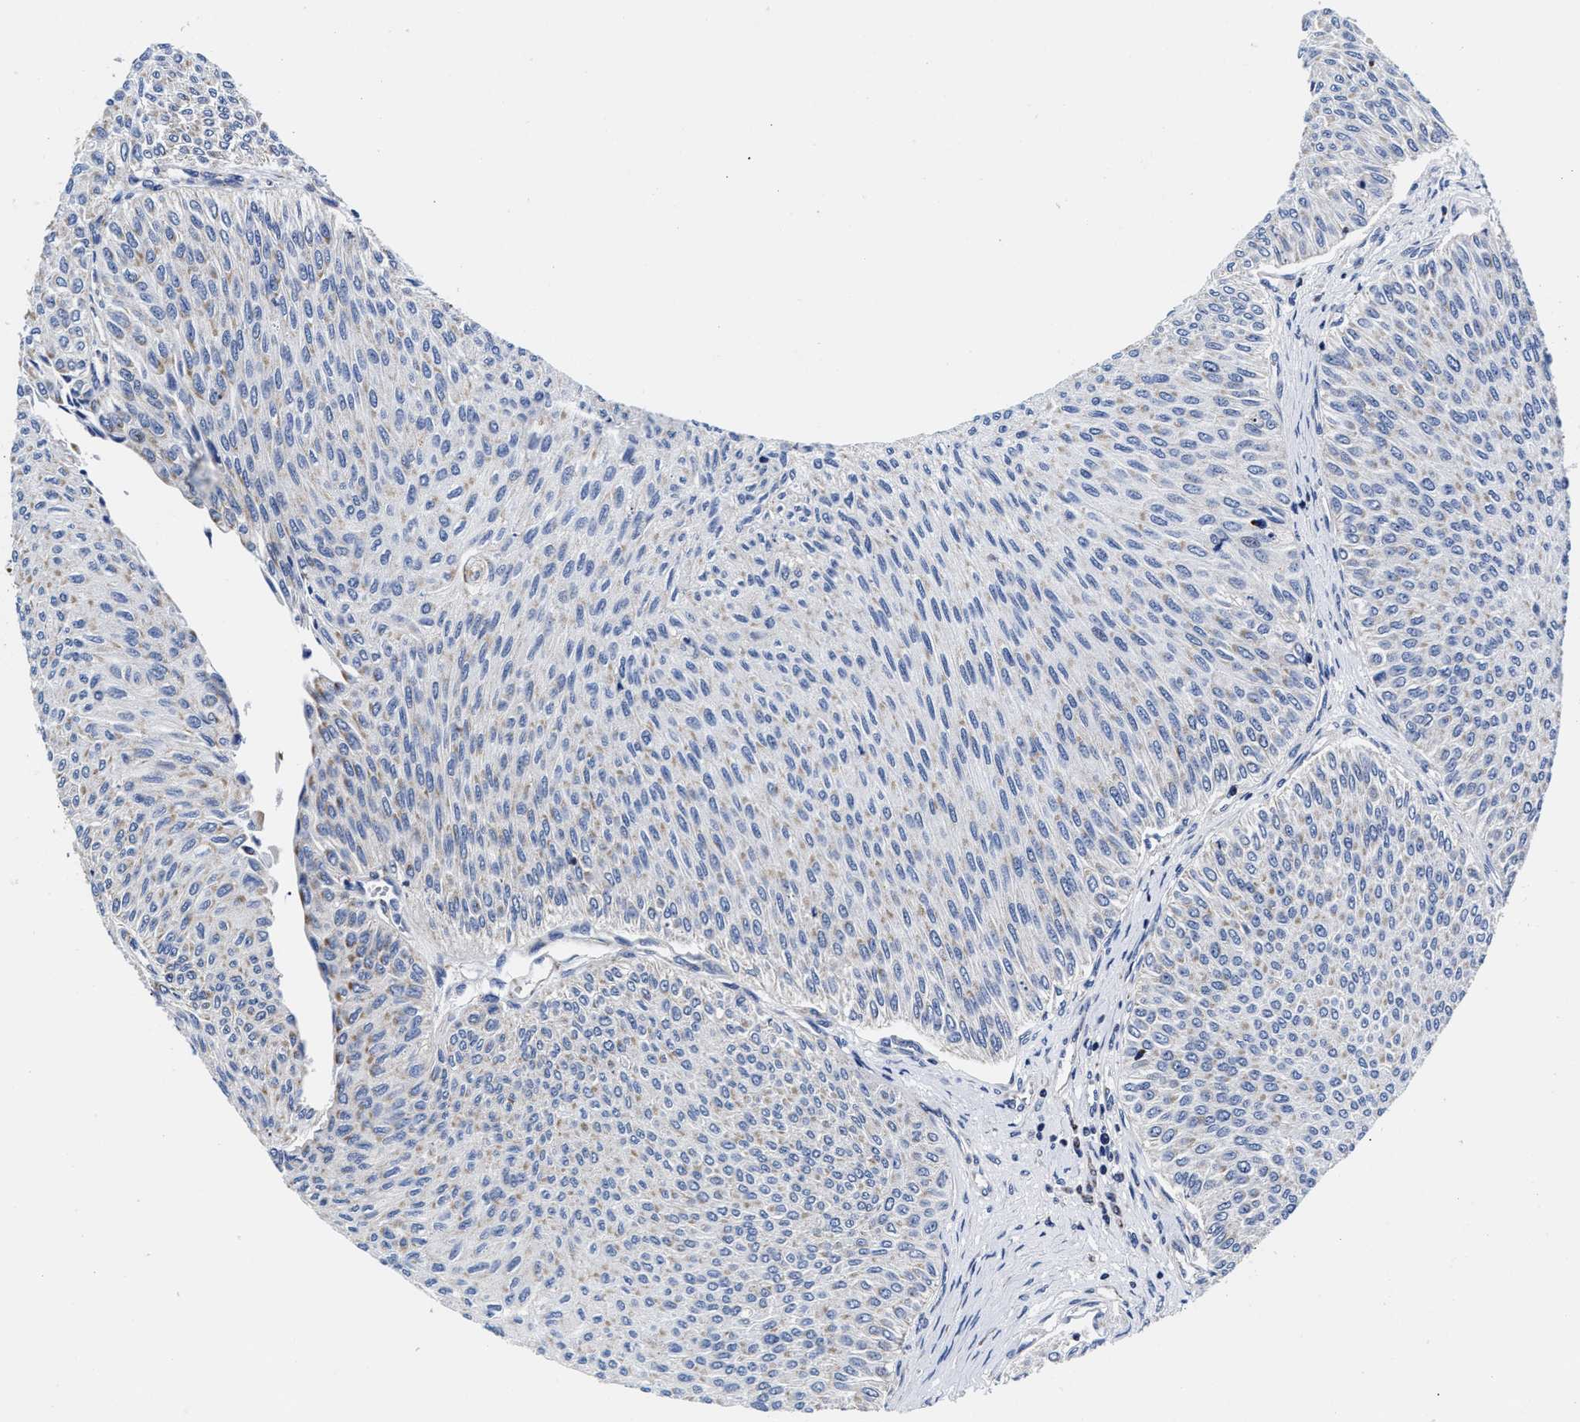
{"staining": {"intensity": "weak", "quantity": "<25%", "location": "cytoplasmic/membranous"}, "tissue": "urothelial cancer", "cell_type": "Tumor cells", "image_type": "cancer", "snomed": [{"axis": "morphology", "description": "Urothelial carcinoma, Low grade"}, {"axis": "topography", "description": "Urinary bladder"}], "caption": "Tumor cells are negative for brown protein staining in low-grade urothelial carcinoma.", "gene": "HINT2", "patient": {"sex": "male", "age": 78}}